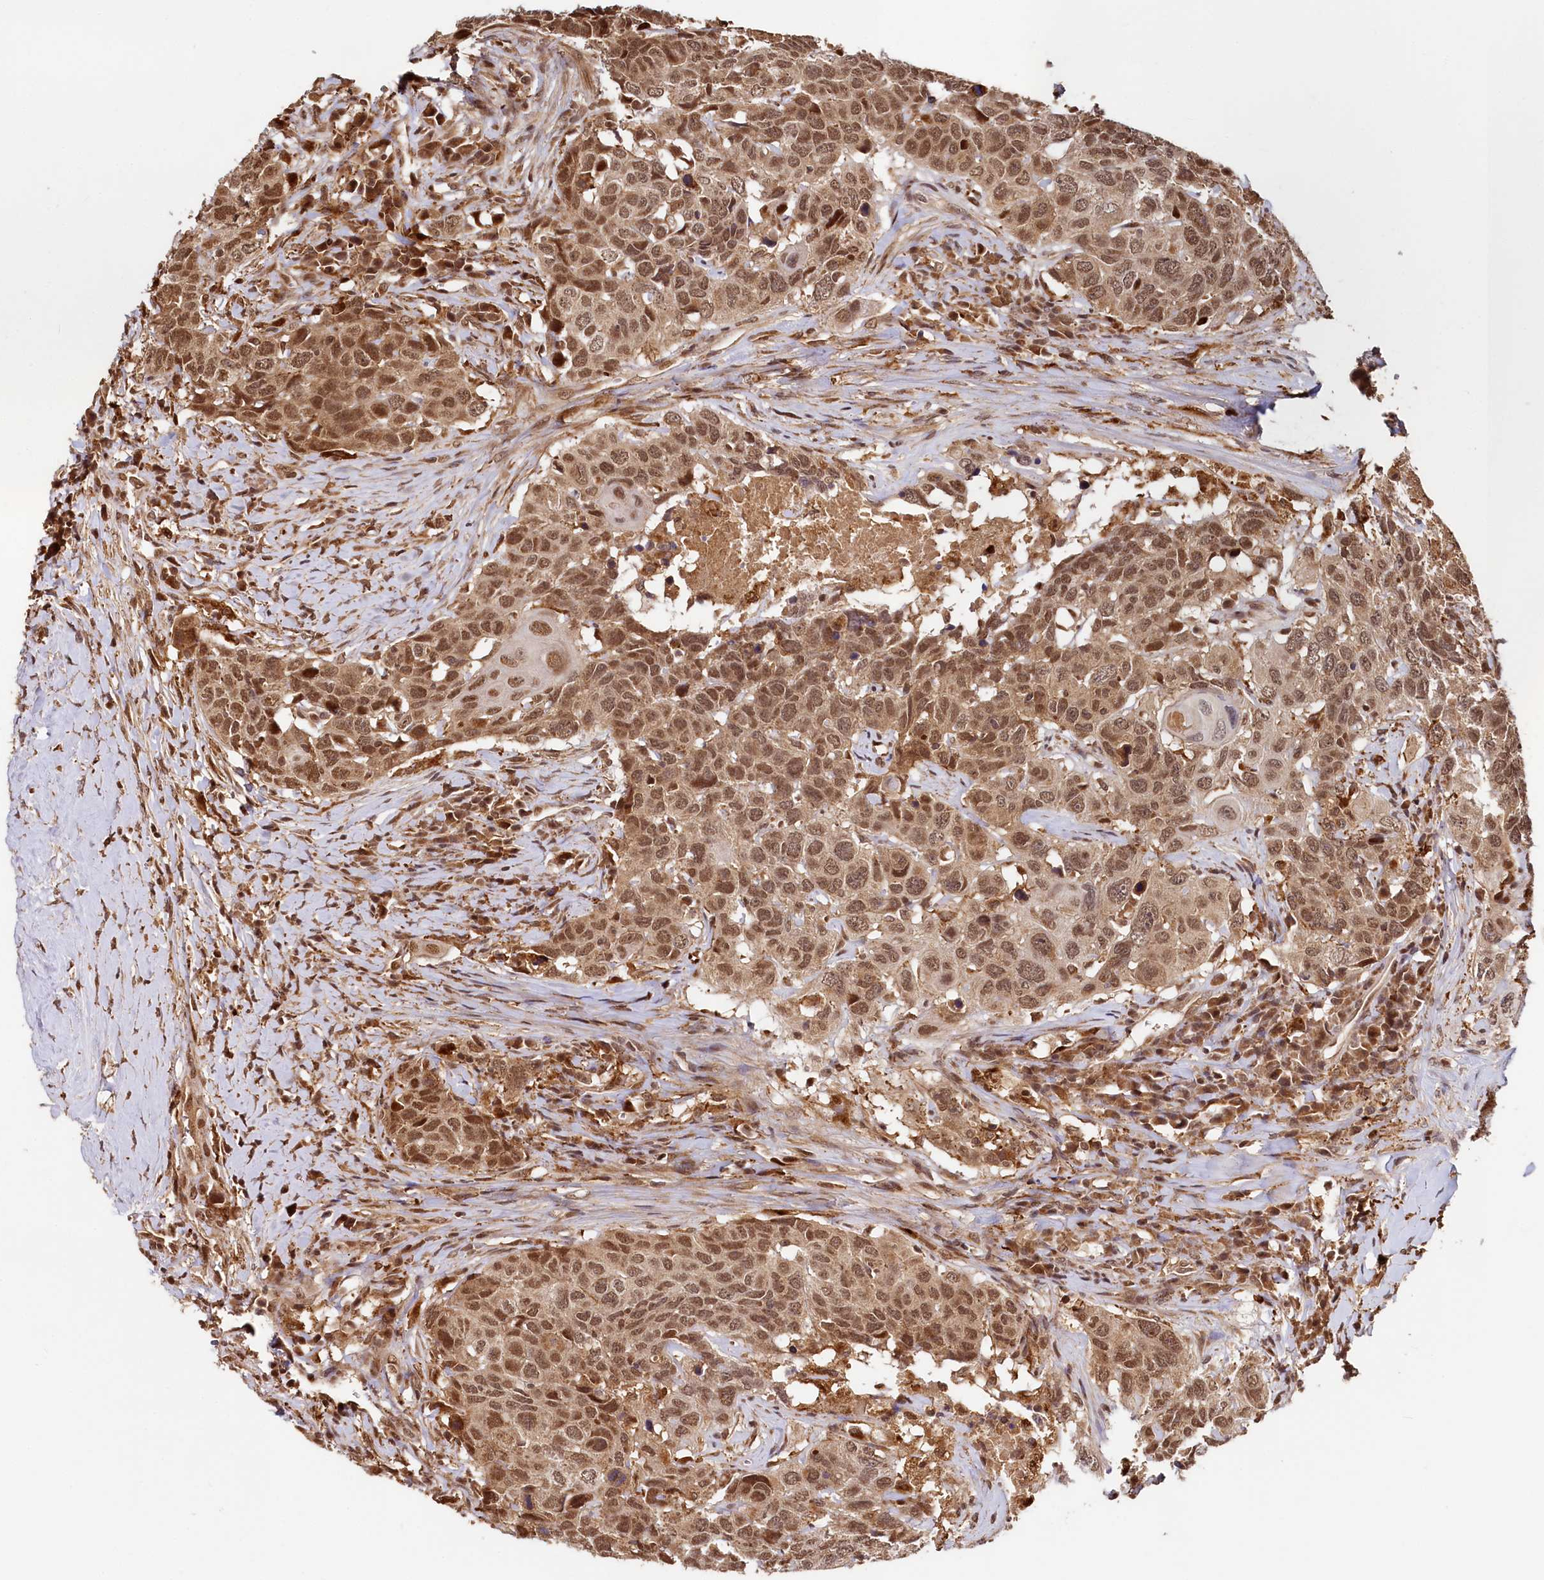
{"staining": {"intensity": "moderate", "quantity": ">75%", "location": "cytoplasmic/membranous,nuclear"}, "tissue": "head and neck cancer", "cell_type": "Tumor cells", "image_type": "cancer", "snomed": [{"axis": "morphology", "description": "Squamous cell carcinoma, NOS"}, {"axis": "topography", "description": "Head-Neck"}], "caption": "Approximately >75% of tumor cells in squamous cell carcinoma (head and neck) exhibit moderate cytoplasmic/membranous and nuclear protein expression as visualized by brown immunohistochemical staining.", "gene": "TRIM23", "patient": {"sex": "male", "age": 66}}